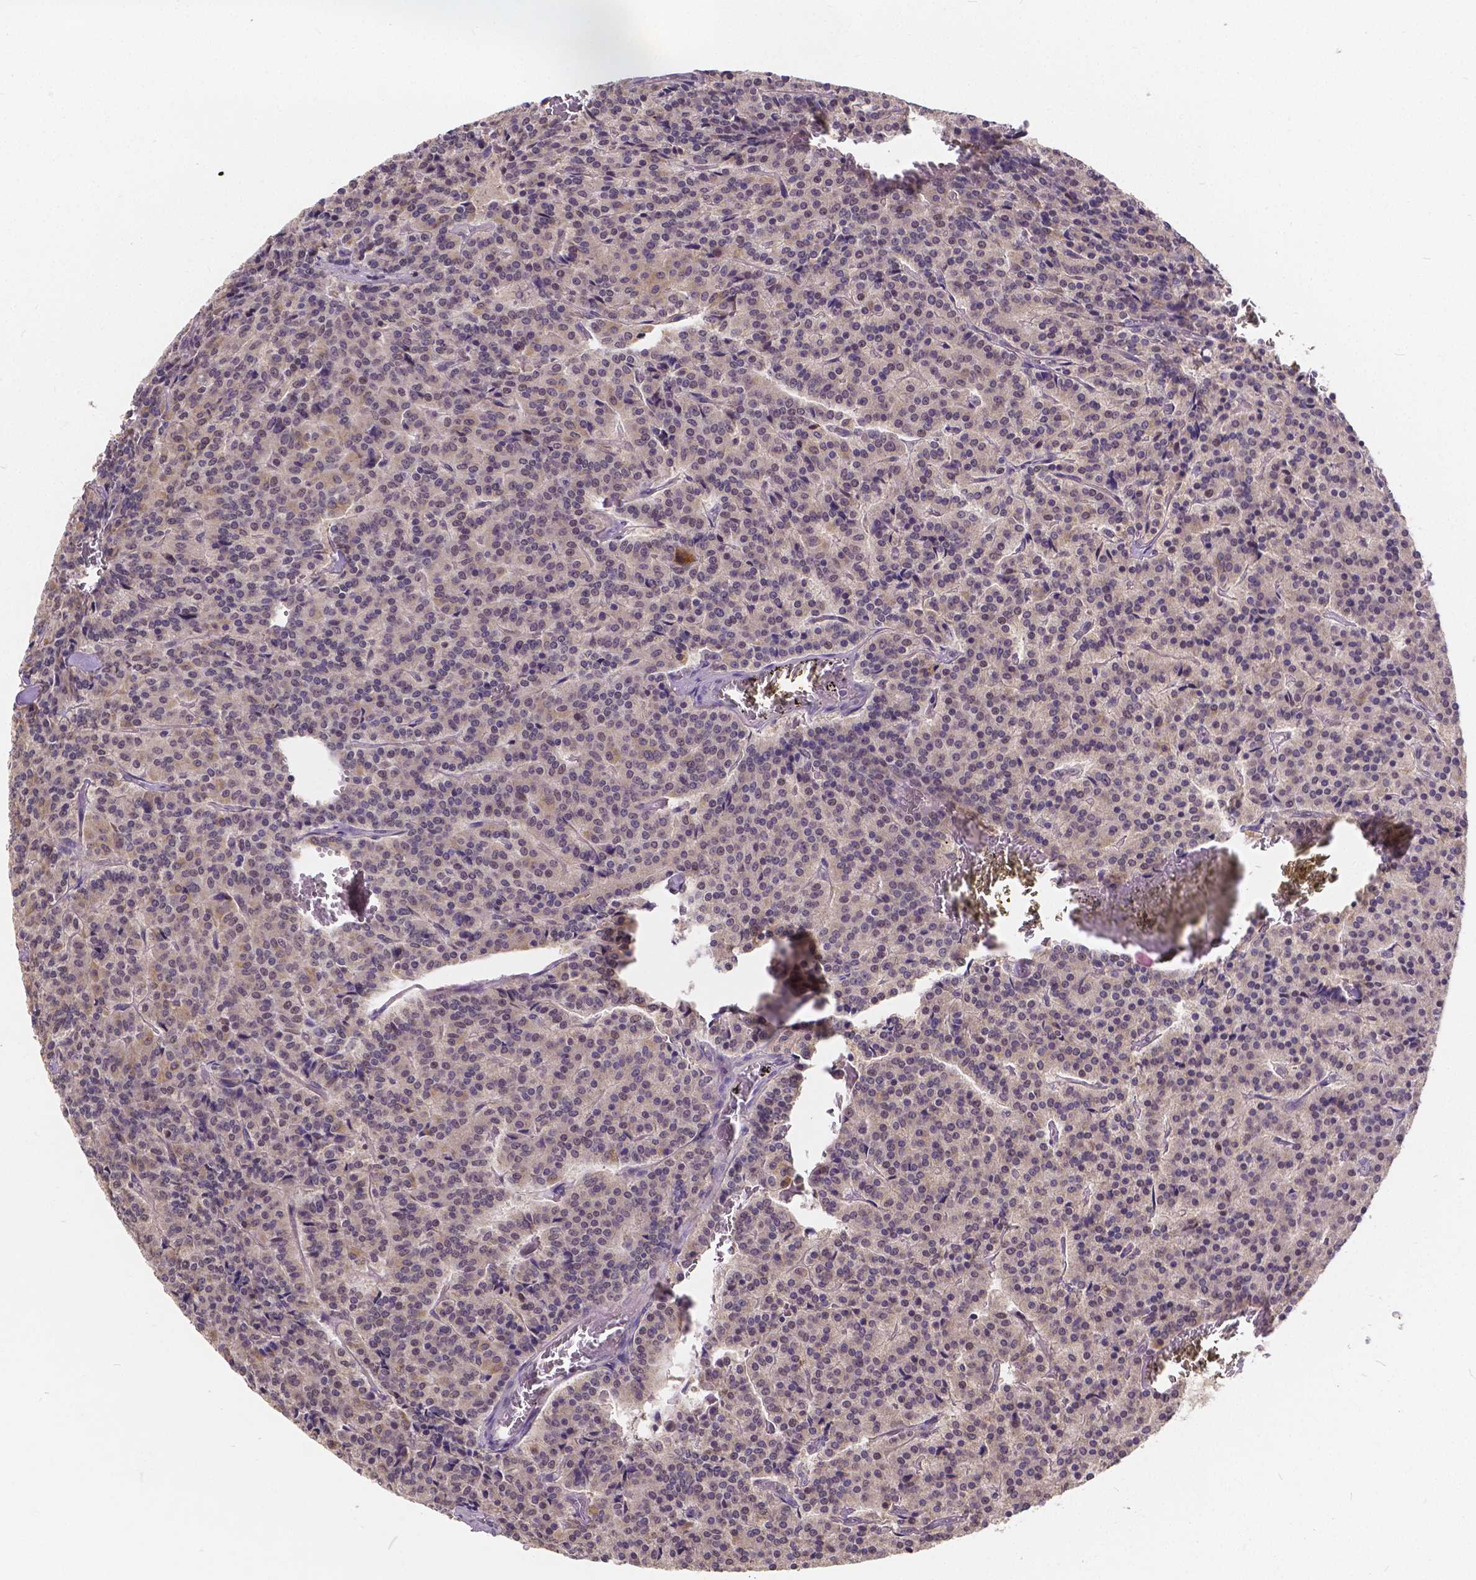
{"staining": {"intensity": "negative", "quantity": "none", "location": "none"}, "tissue": "carcinoid", "cell_type": "Tumor cells", "image_type": "cancer", "snomed": [{"axis": "morphology", "description": "Carcinoid, malignant, NOS"}, {"axis": "topography", "description": "Lung"}], "caption": "Immunohistochemistry (IHC) photomicrograph of neoplastic tissue: carcinoid (malignant) stained with DAB (3,3'-diaminobenzidine) demonstrates no significant protein staining in tumor cells.", "gene": "CTNNA2", "patient": {"sex": "male", "age": 70}}